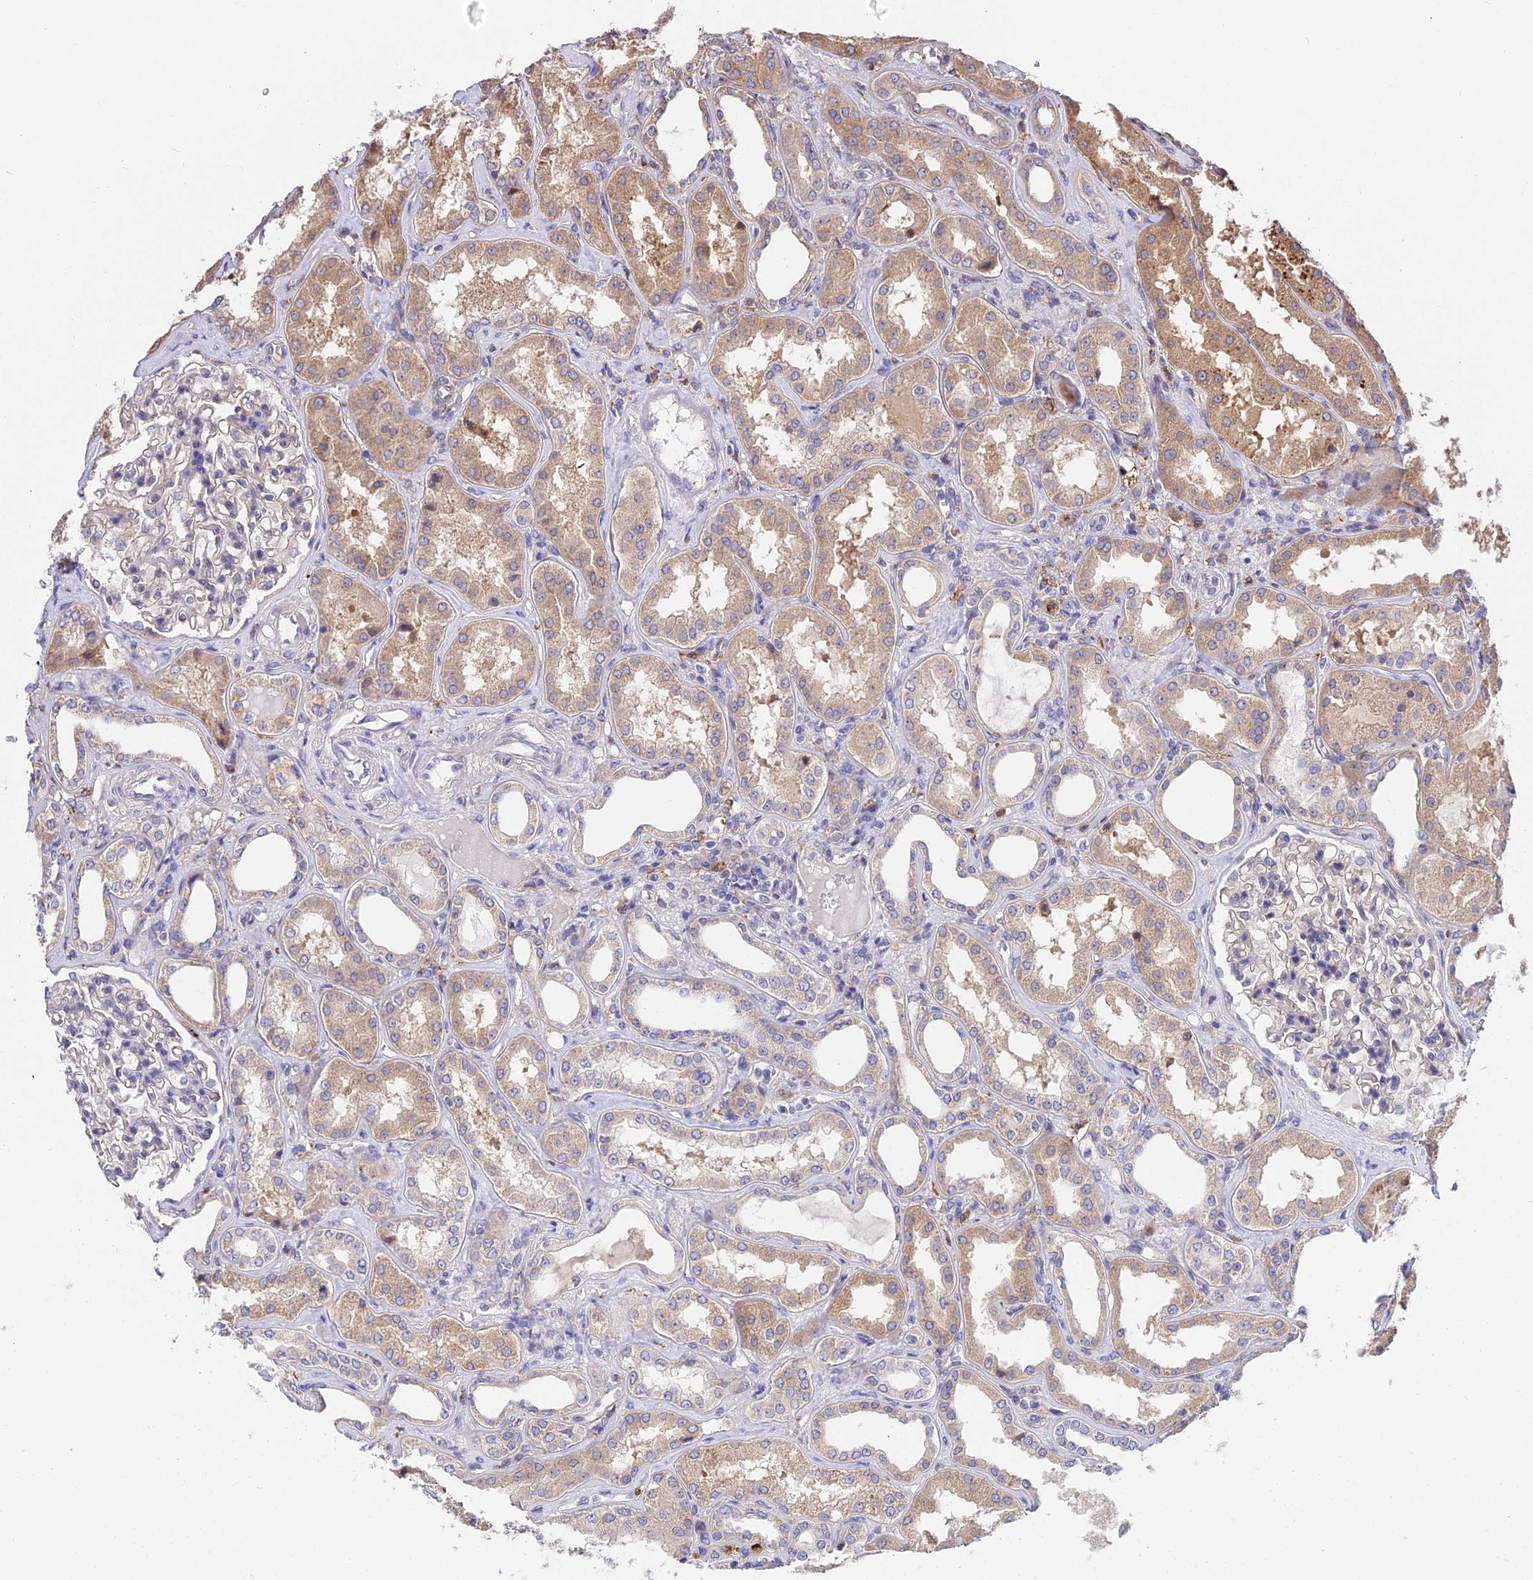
{"staining": {"intensity": "negative", "quantity": "none", "location": "none"}, "tissue": "kidney", "cell_type": "Cells in glomeruli", "image_type": "normal", "snomed": [{"axis": "morphology", "description": "Normal tissue, NOS"}, {"axis": "topography", "description": "Kidney"}], "caption": "Immunohistochemistry of benign kidney shows no staining in cells in glomeruli. (IHC, brightfield microscopy, high magnification).", "gene": "CDC37L1", "patient": {"sex": "female", "age": 56}}